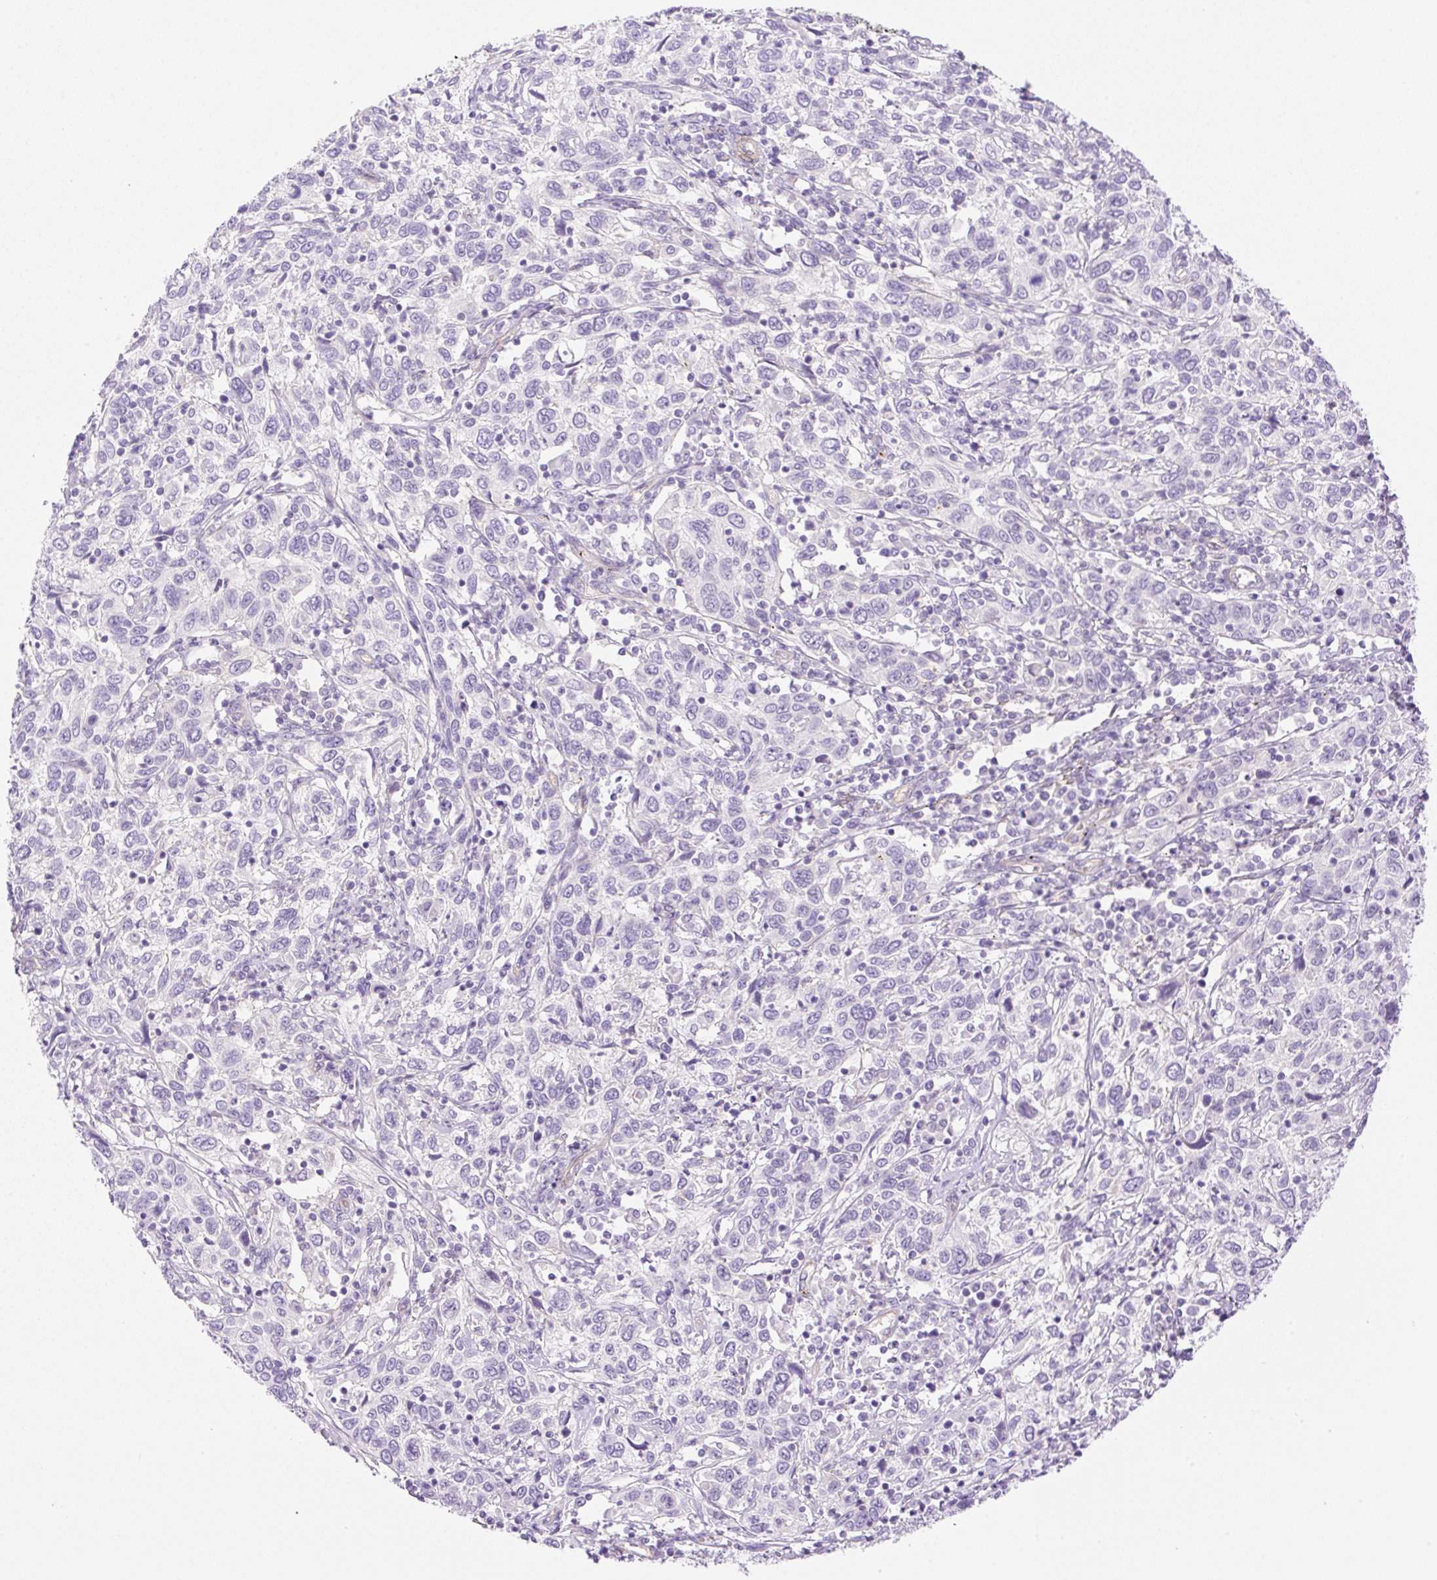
{"staining": {"intensity": "negative", "quantity": "none", "location": "none"}, "tissue": "cervical cancer", "cell_type": "Tumor cells", "image_type": "cancer", "snomed": [{"axis": "morphology", "description": "Squamous cell carcinoma, NOS"}, {"axis": "topography", "description": "Cervix"}], "caption": "Image shows no significant protein positivity in tumor cells of squamous cell carcinoma (cervical). The staining was performed using DAB (3,3'-diaminobenzidine) to visualize the protein expression in brown, while the nuclei were stained in blue with hematoxylin (Magnification: 20x).", "gene": "EHD3", "patient": {"sex": "female", "age": 46}}